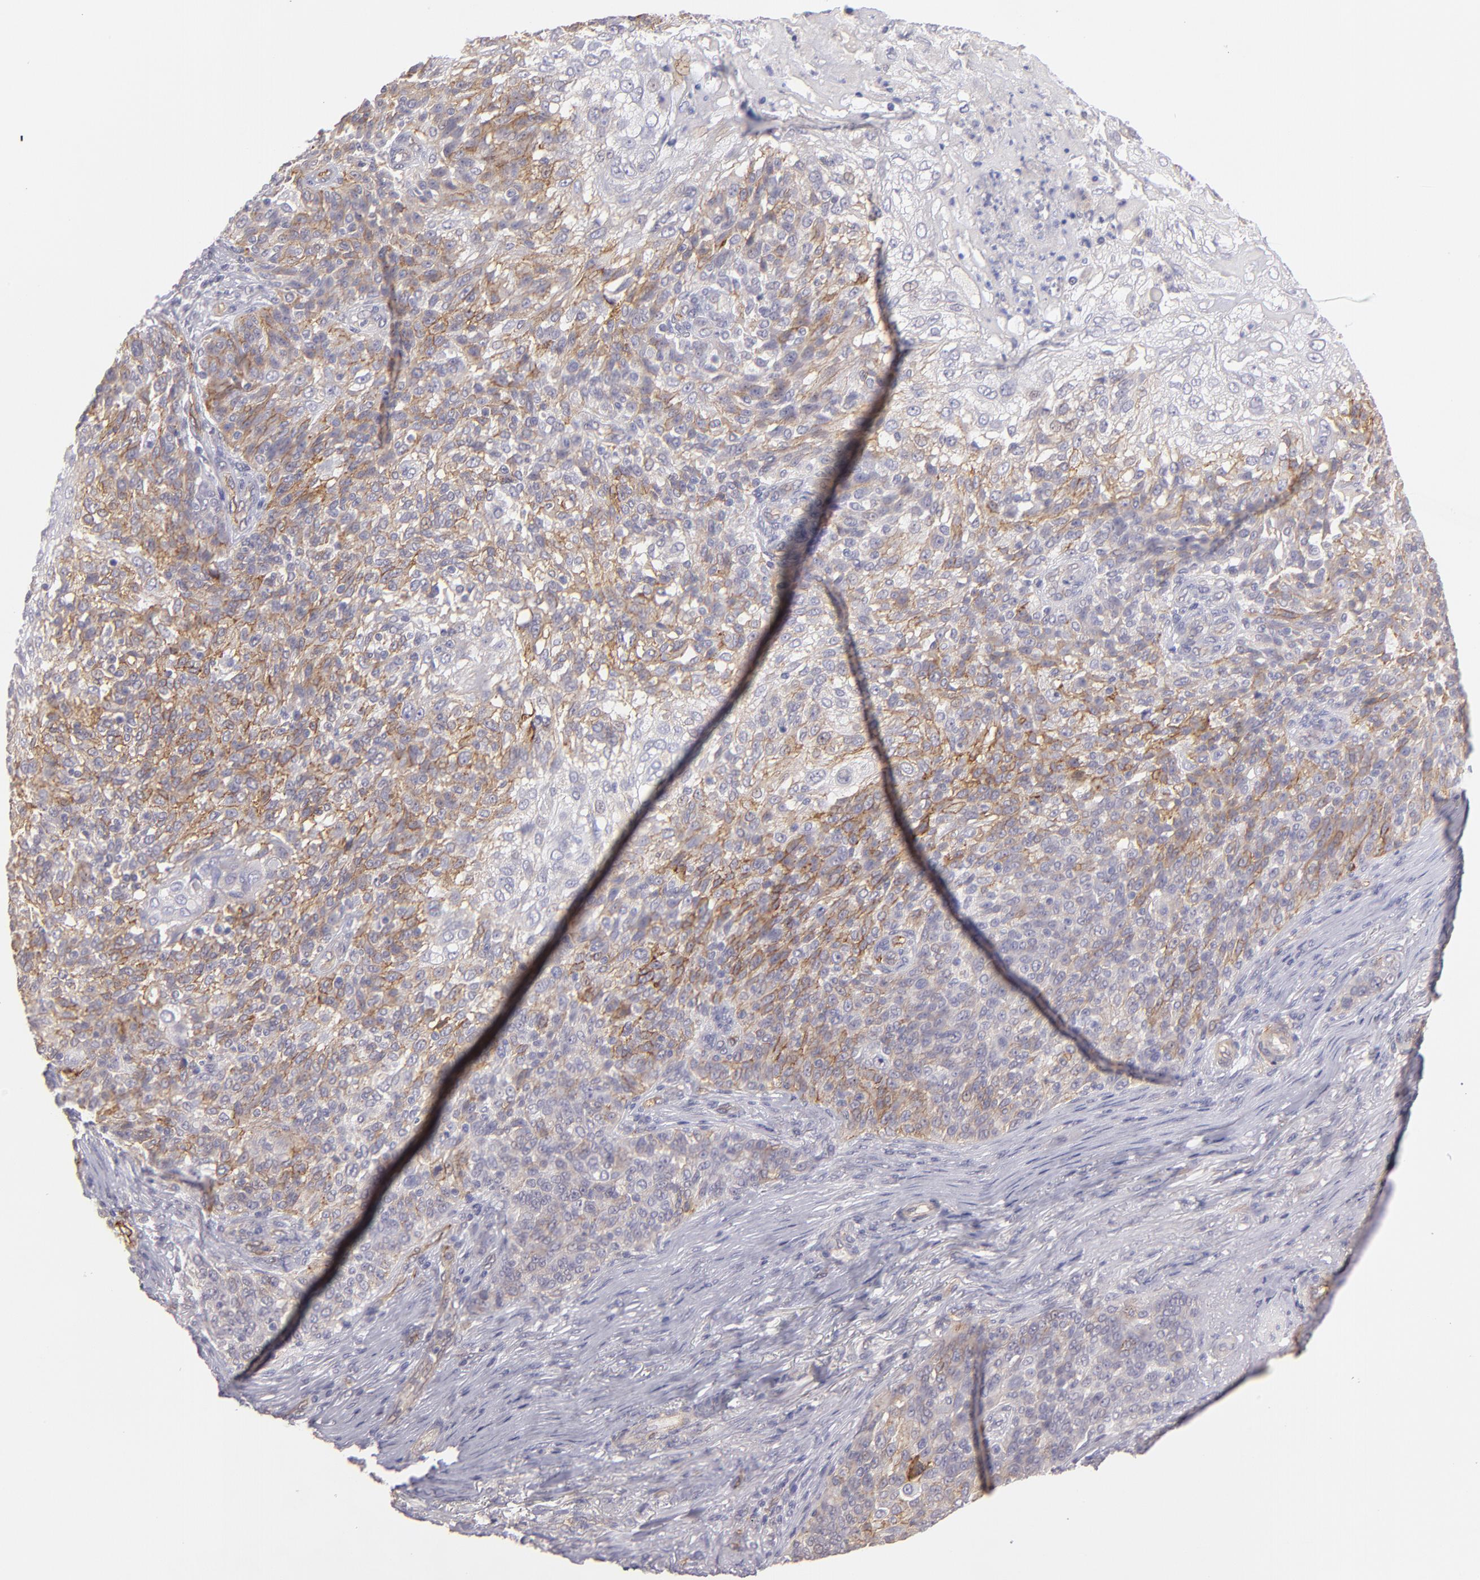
{"staining": {"intensity": "strong", "quantity": "25%-75%", "location": "cytoplasmic/membranous"}, "tissue": "skin cancer", "cell_type": "Tumor cells", "image_type": "cancer", "snomed": [{"axis": "morphology", "description": "Normal tissue, NOS"}, {"axis": "morphology", "description": "Squamous cell carcinoma, NOS"}, {"axis": "topography", "description": "Skin"}], "caption": "A high-resolution image shows immunohistochemistry staining of squamous cell carcinoma (skin), which shows strong cytoplasmic/membranous staining in about 25%-75% of tumor cells. The staining is performed using DAB brown chromogen to label protein expression. The nuclei are counter-stained blue using hematoxylin.", "gene": "THBD", "patient": {"sex": "female", "age": 83}}